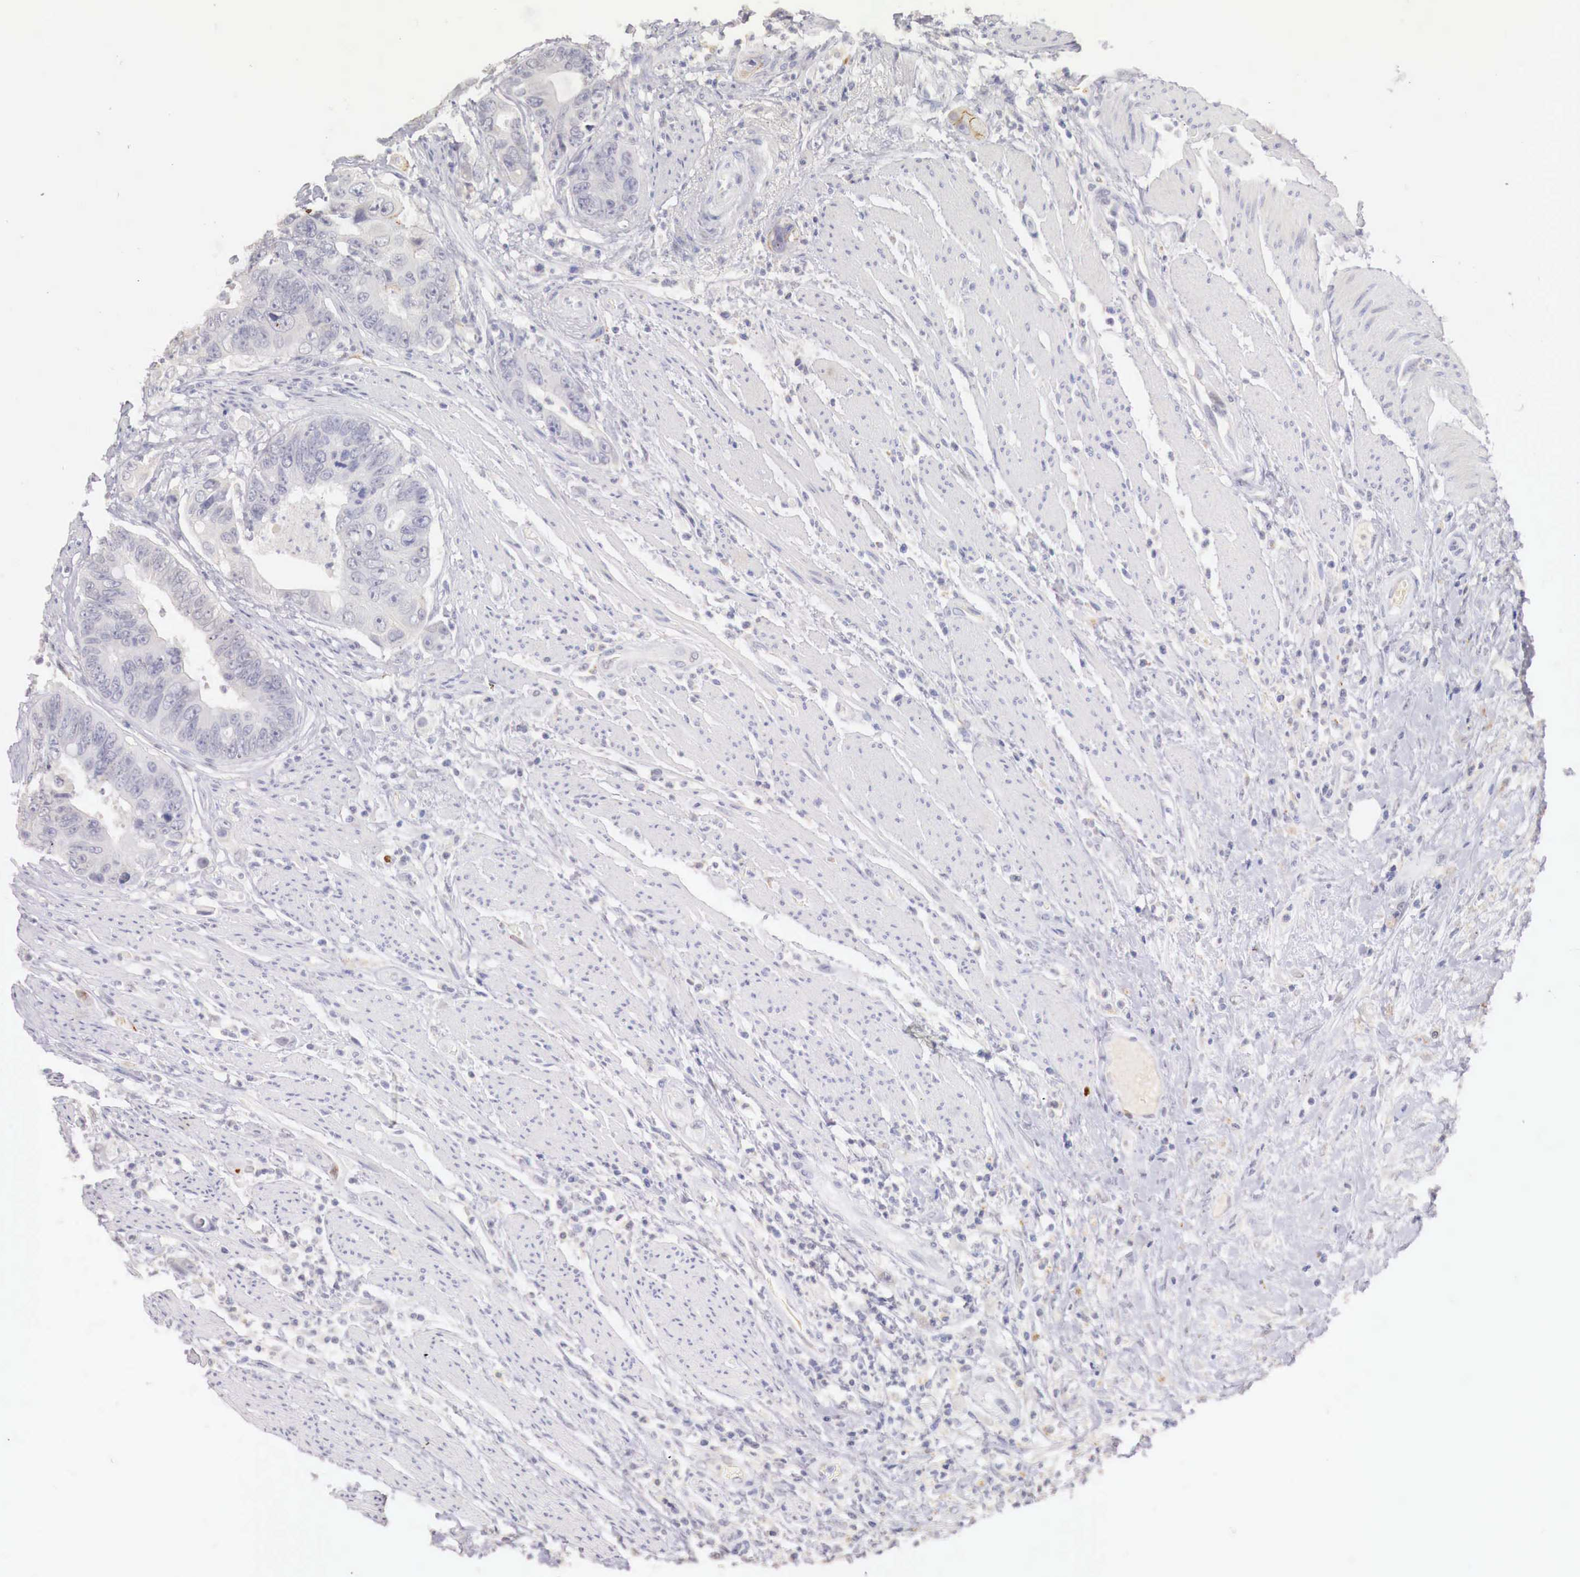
{"staining": {"intensity": "weak", "quantity": "<25%", "location": "cytoplasmic/membranous"}, "tissue": "colorectal cancer", "cell_type": "Tumor cells", "image_type": "cancer", "snomed": [{"axis": "morphology", "description": "Adenocarcinoma, NOS"}, {"axis": "topography", "description": "Rectum"}], "caption": "Tumor cells show no significant expression in adenocarcinoma (colorectal).", "gene": "ITIH6", "patient": {"sex": "female", "age": 65}}